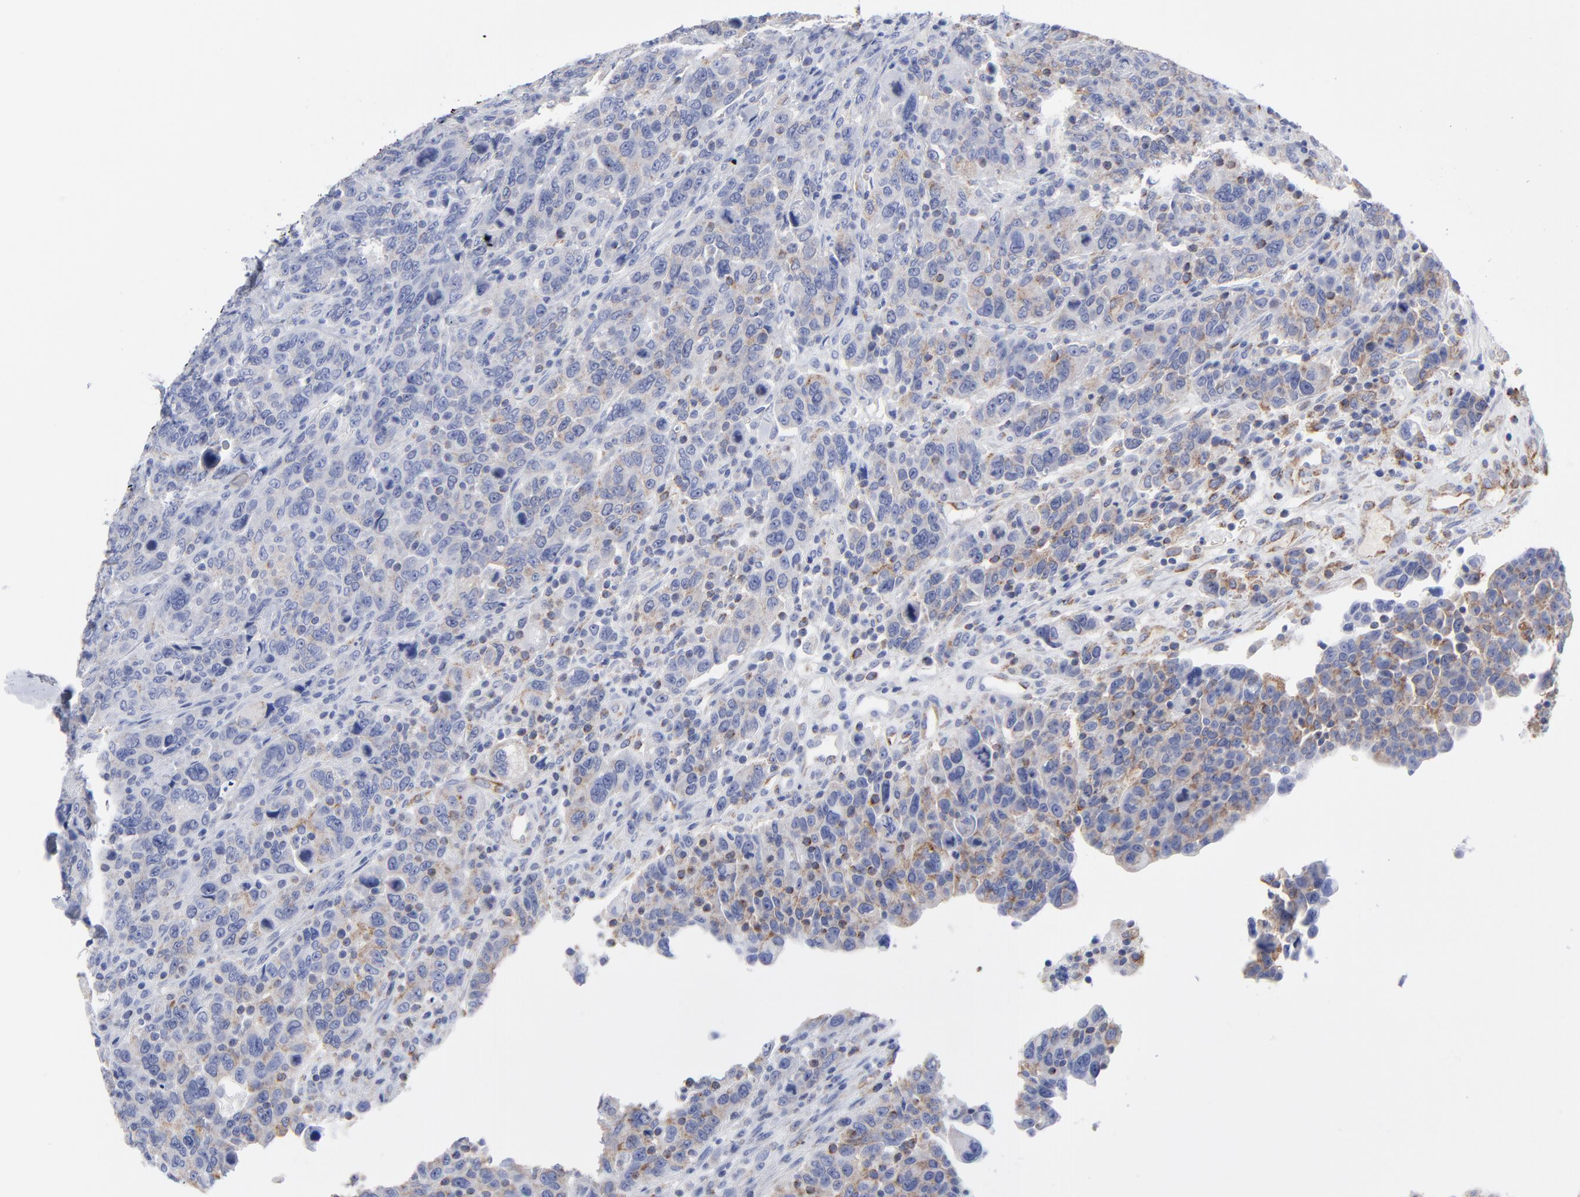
{"staining": {"intensity": "weak", "quantity": "25%-75%", "location": "cytoplasmic/membranous"}, "tissue": "breast cancer", "cell_type": "Tumor cells", "image_type": "cancer", "snomed": [{"axis": "morphology", "description": "Duct carcinoma"}, {"axis": "topography", "description": "Breast"}], "caption": "Immunohistochemistry (IHC) (DAB) staining of breast cancer (invasive ductal carcinoma) displays weak cytoplasmic/membranous protein positivity in about 25%-75% of tumor cells.", "gene": "CNTN3", "patient": {"sex": "female", "age": 37}}